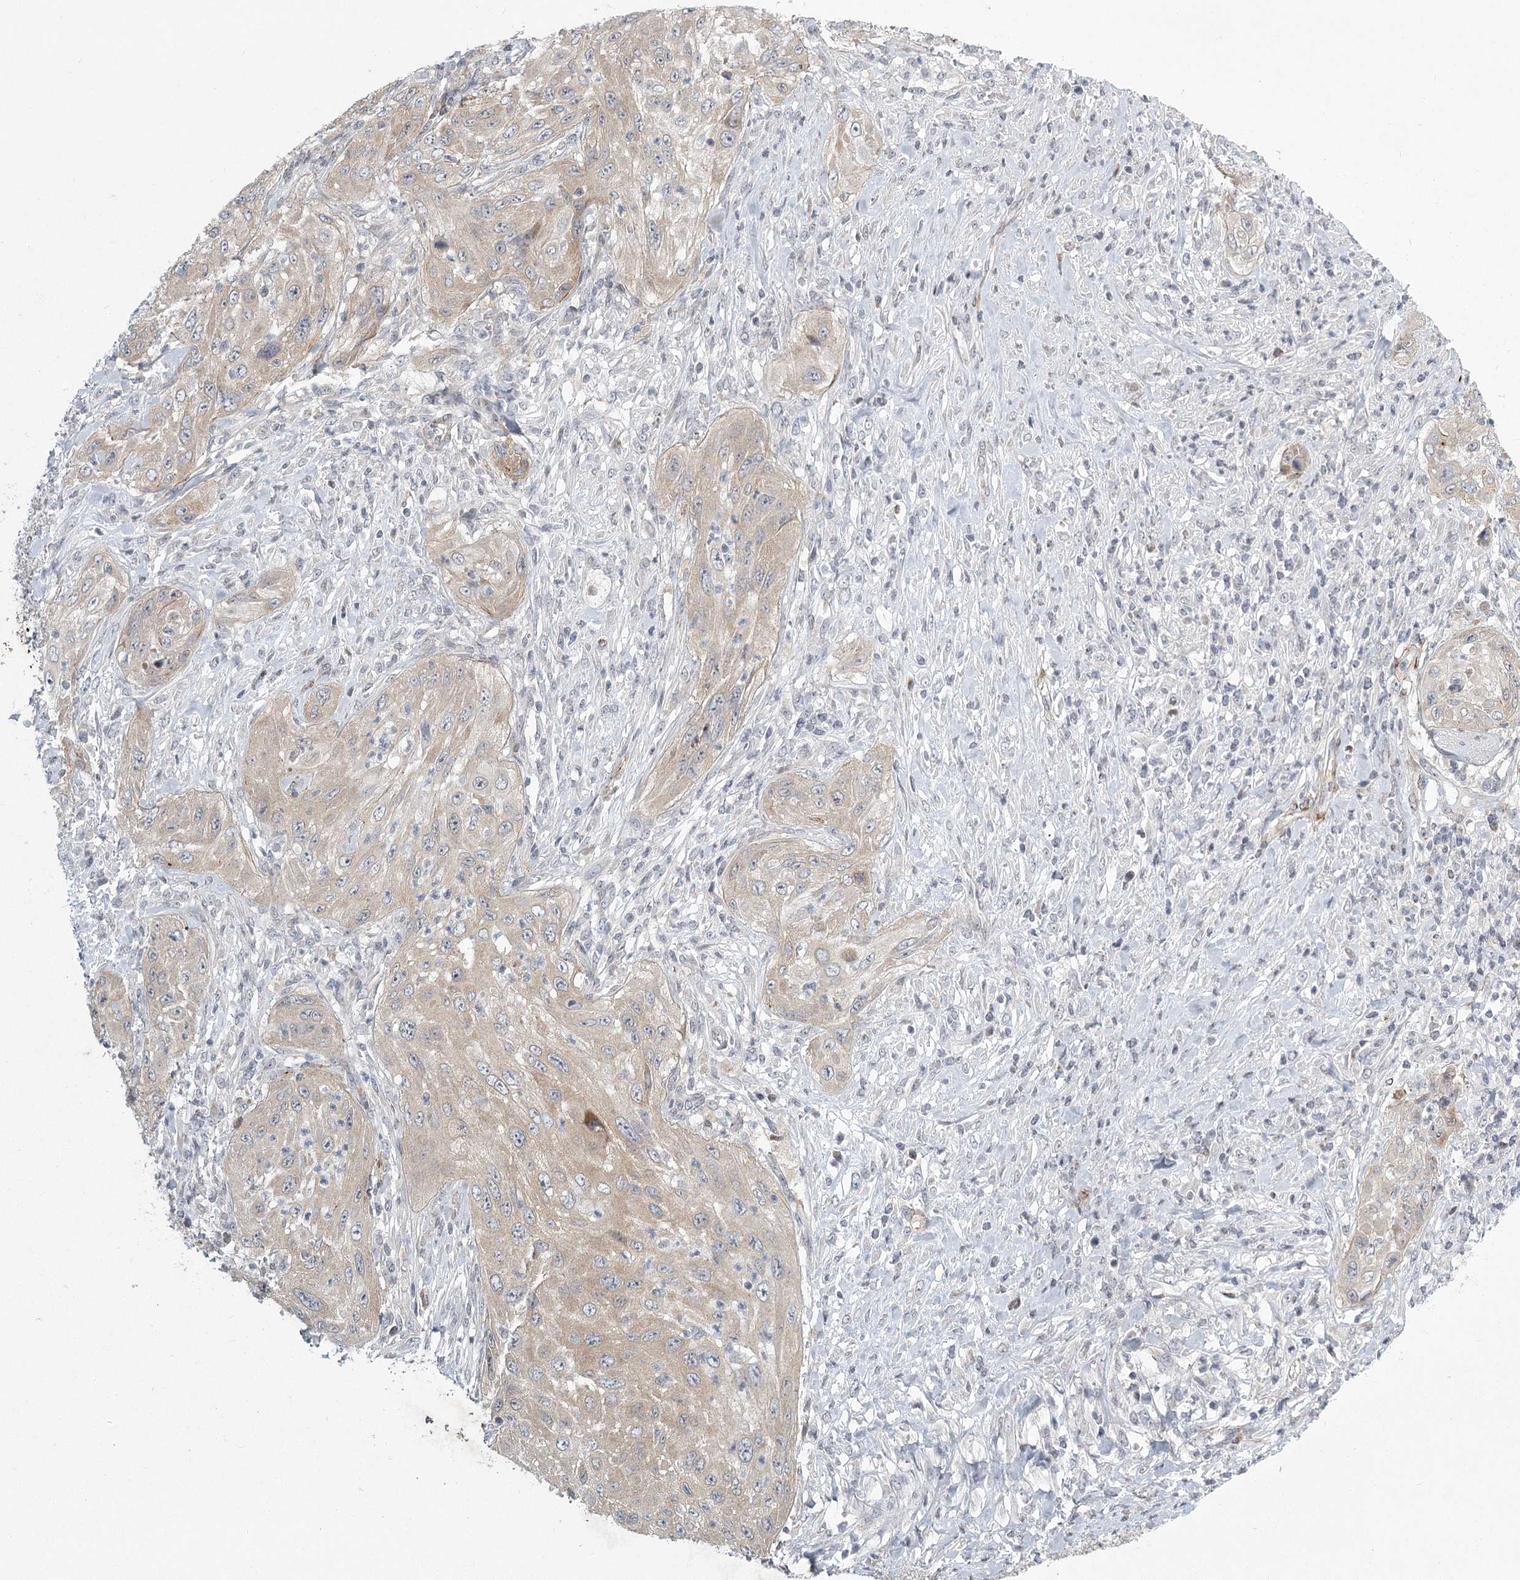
{"staining": {"intensity": "weak", "quantity": "25%-75%", "location": "cytoplasmic/membranous"}, "tissue": "cervical cancer", "cell_type": "Tumor cells", "image_type": "cancer", "snomed": [{"axis": "morphology", "description": "Squamous cell carcinoma, NOS"}, {"axis": "topography", "description": "Cervix"}], "caption": "Immunohistochemistry (IHC) histopathology image of human squamous cell carcinoma (cervical) stained for a protein (brown), which reveals low levels of weak cytoplasmic/membranous expression in about 25%-75% of tumor cells.", "gene": "MEPE", "patient": {"sex": "female", "age": 42}}